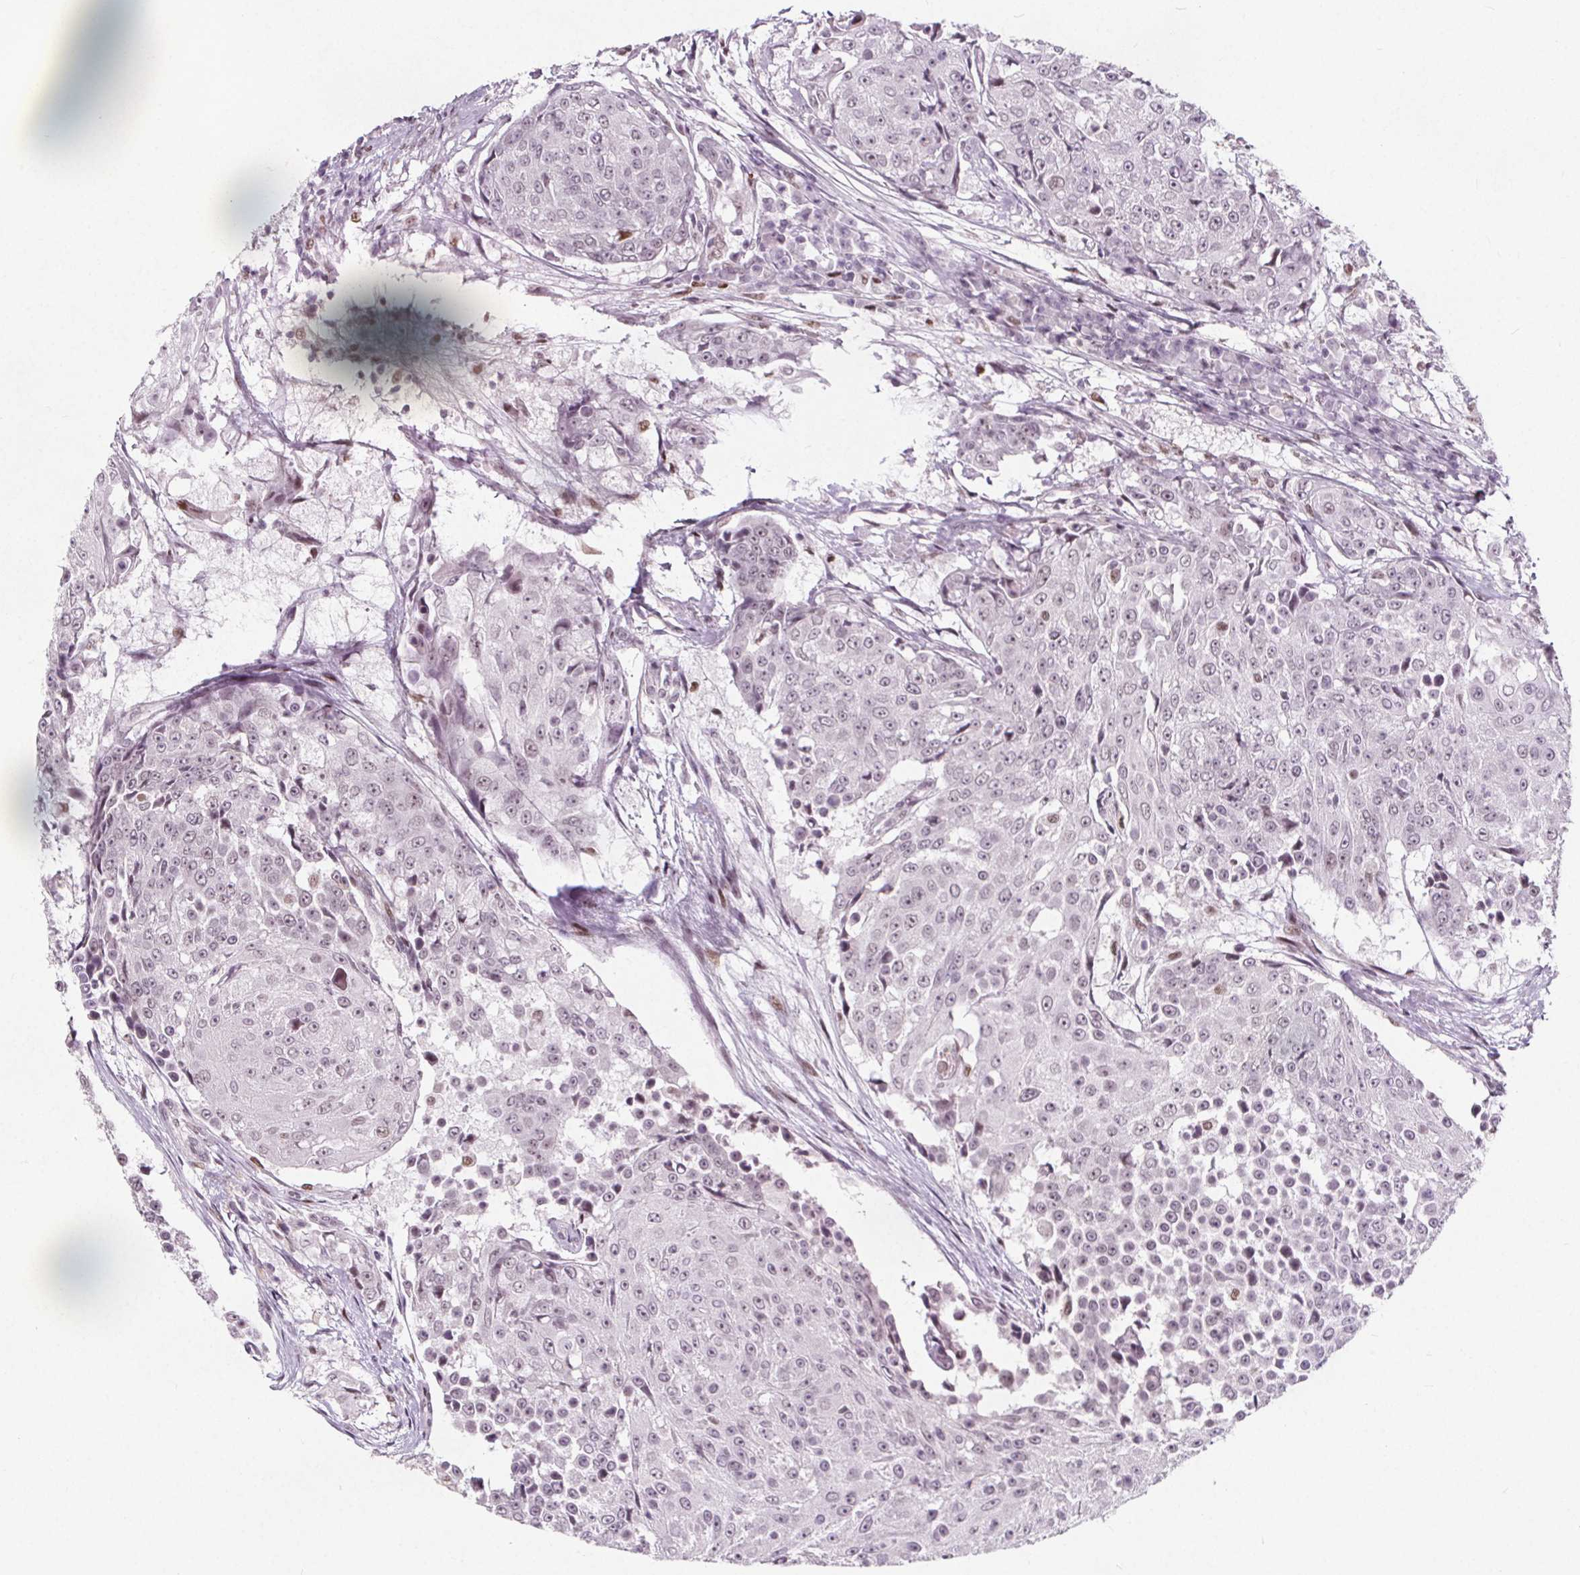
{"staining": {"intensity": "weak", "quantity": "25%-75%", "location": "nuclear"}, "tissue": "urothelial cancer", "cell_type": "Tumor cells", "image_type": "cancer", "snomed": [{"axis": "morphology", "description": "Urothelial carcinoma, High grade"}, {"axis": "topography", "description": "Urinary bladder"}], "caption": "High-magnification brightfield microscopy of urothelial carcinoma (high-grade) stained with DAB (3,3'-diaminobenzidine) (brown) and counterstained with hematoxylin (blue). tumor cells exhibit weak nuclear positivity is identified in approximately25%-75% of cells.", "gene": "TAF6L", "patient": {"sex": "female", "age": 63}}